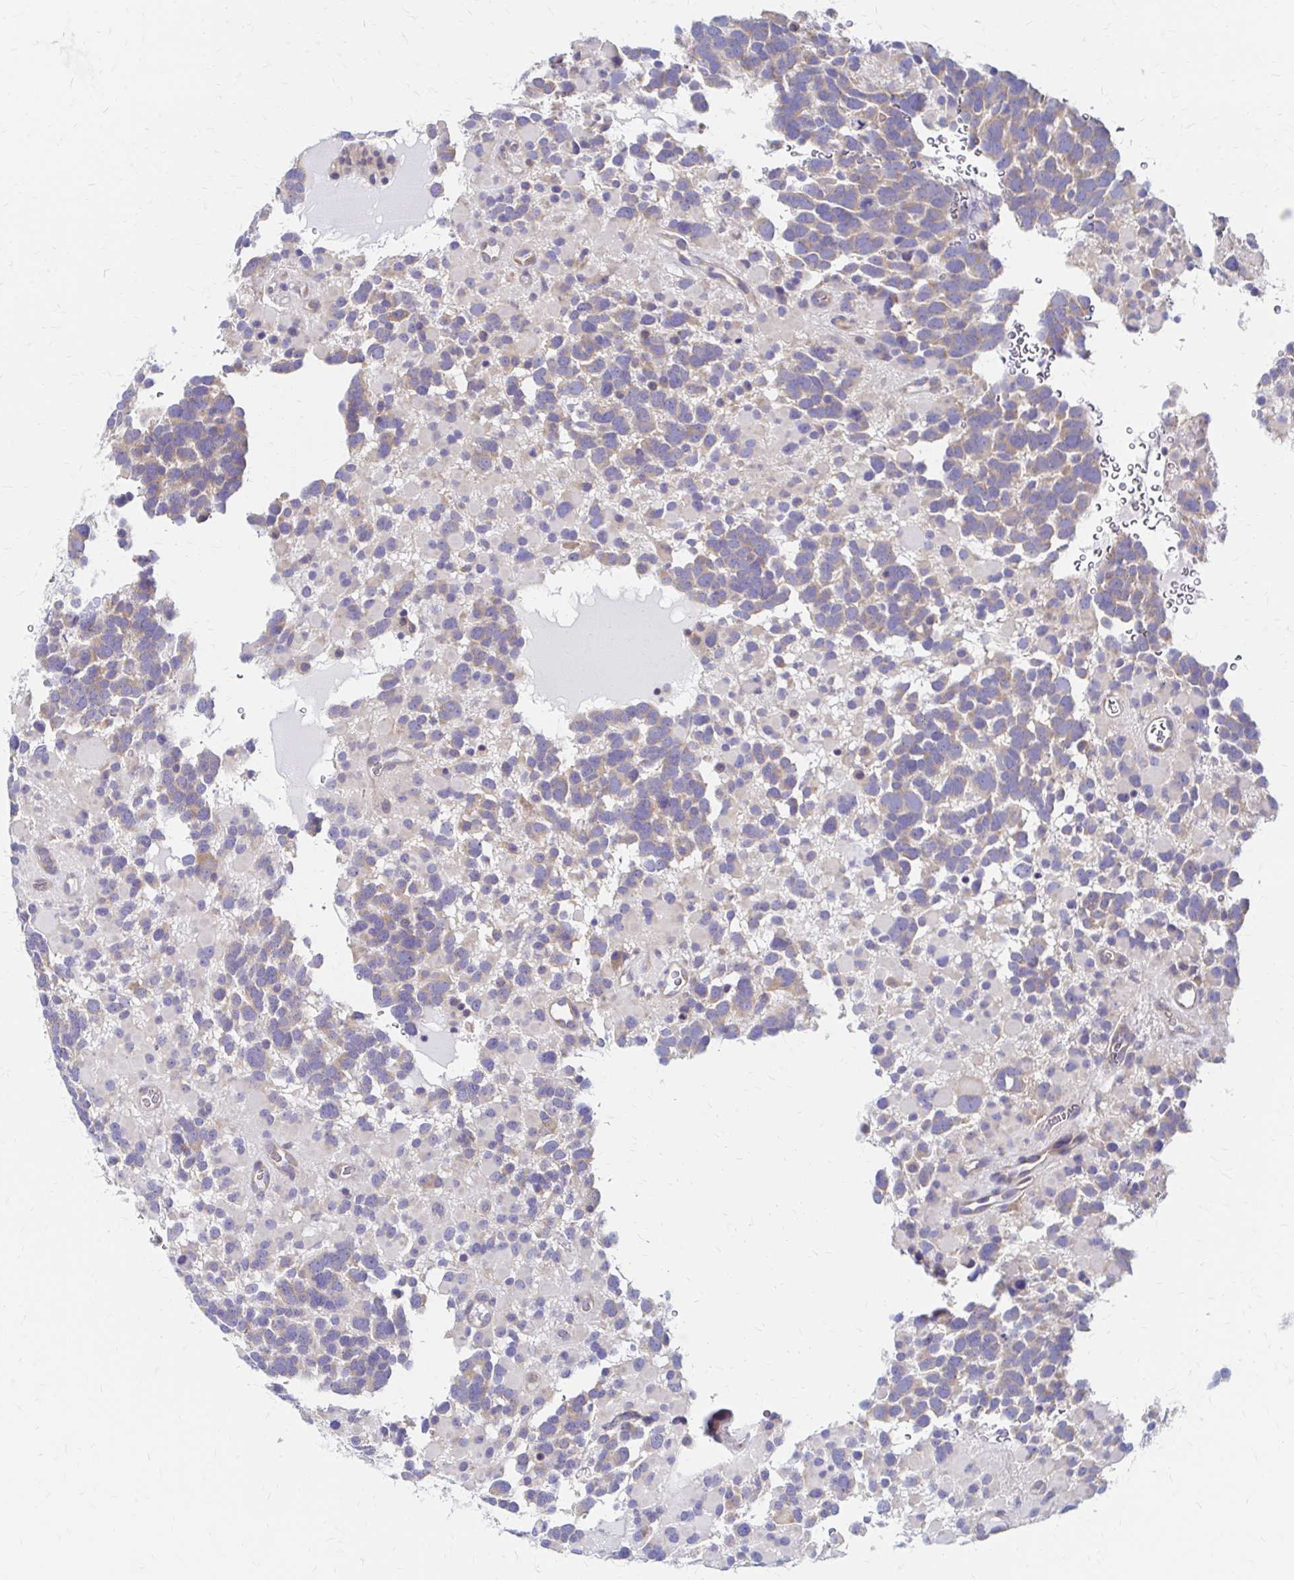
{"staining": {"intensity": "weak", "quantity": "25%-75%", "location": "cytoplasmic/membranous"}, "tissue": "glioma", "cell_type": "Tumor cells", "image_type": "cancer", "snomed": [{"axis": "morphology", "description": "Glioma, malignant, High grade"}, {"axis": "topography", "description": "Brain"}], "caption": "The immunohistochemical stain highlights weak cytoplasmic/membranous positivity in tumor cells of glioma tissue. (IHC, brightfield microscopy, high magnification).", "gene": "RPL27A", "patient": {"sex": "female", "age": 40}}